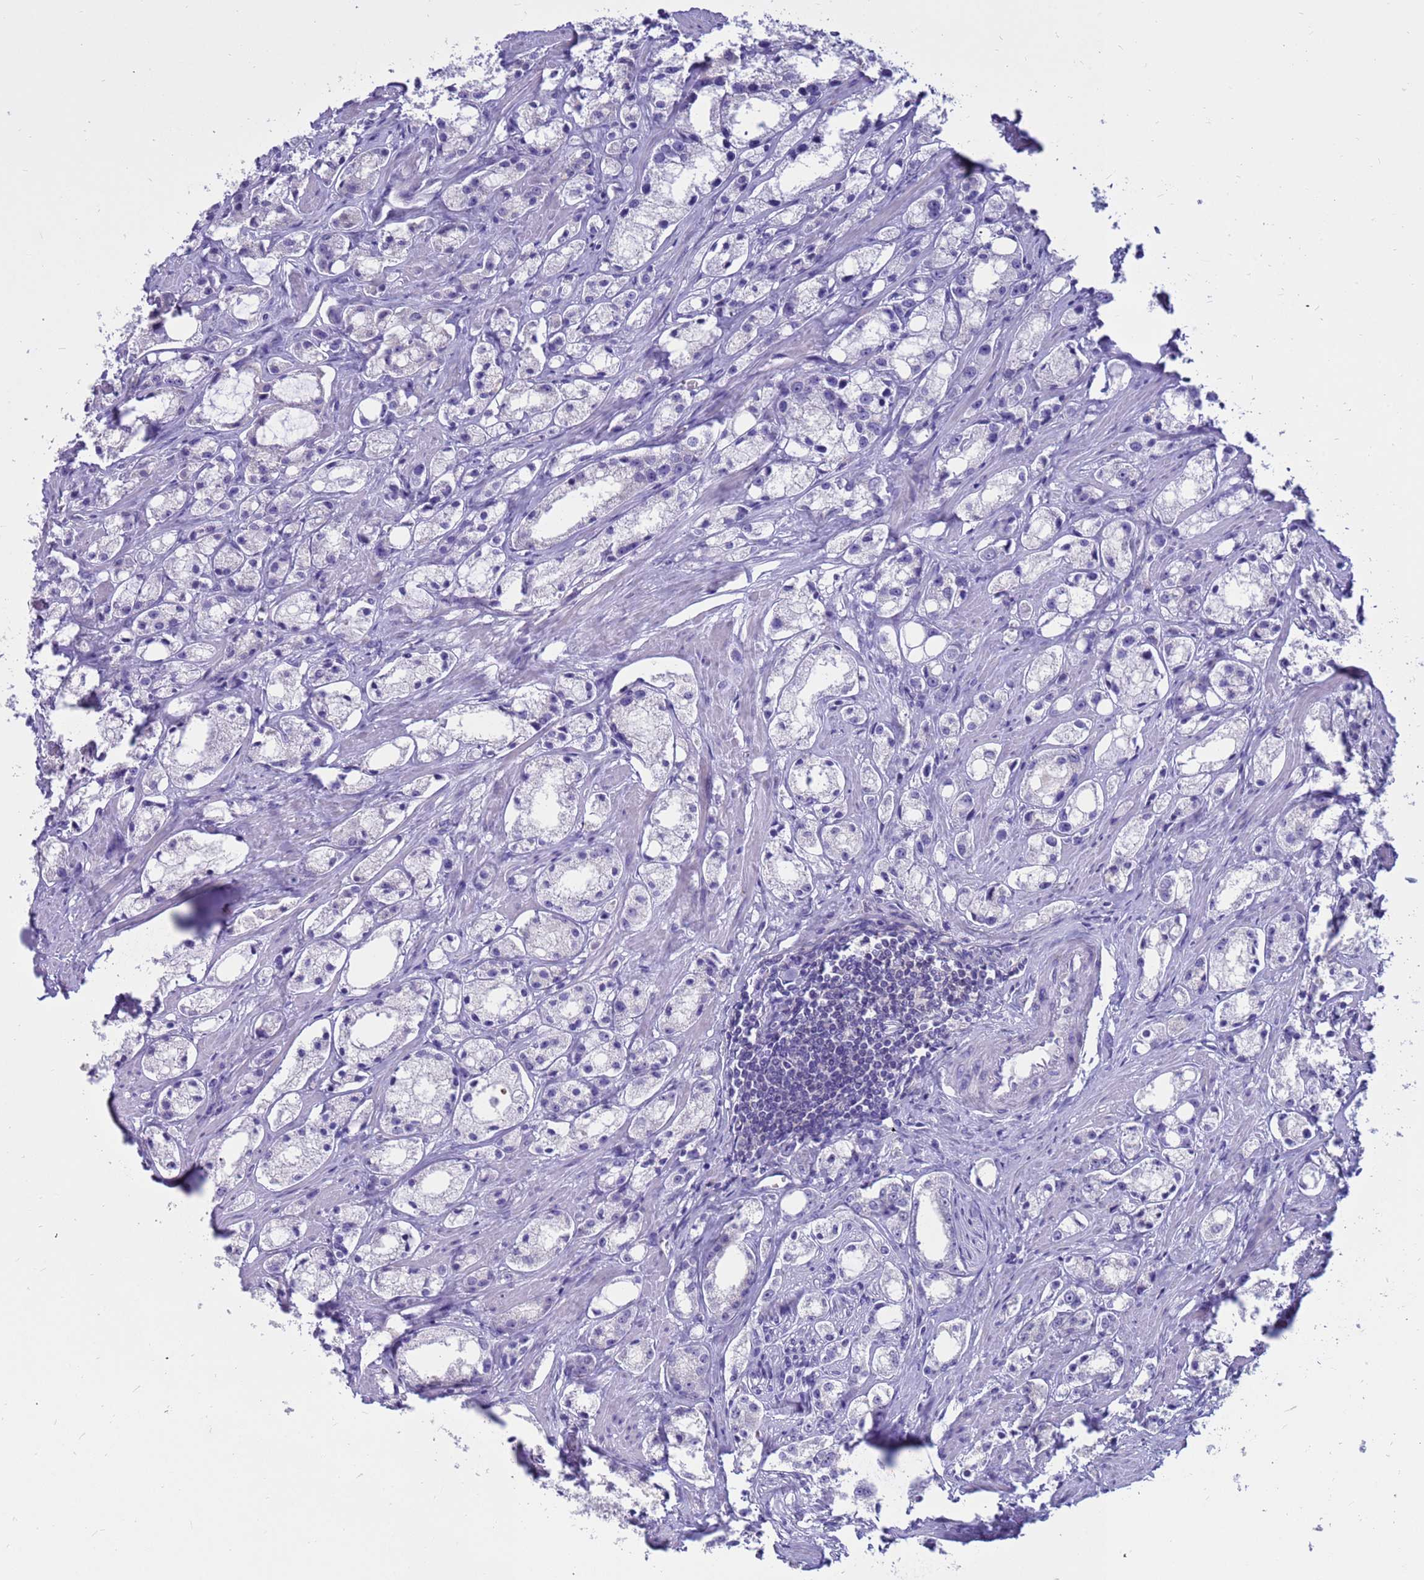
{"staining": {"intensity": "negative", "quantity": "none", "location": "none"}, "tissue": "prostate cancer", "cell_type": "Tumor cells", "image_type": "cancer", "snomed": [{"axis": "morphology", "description": "Adenocarcinoma, High grade"}, {"axis": "topography", "description": "Prostate"}], "caption": "Human prostate cancer (adenocarcinoma (high-grade)) stained for a protein using immunohistochemistry (IHC) exhibits no staining in tumor cells.", "gene": "PDE10A", "patient": {"sex": "male", "age": 66}}